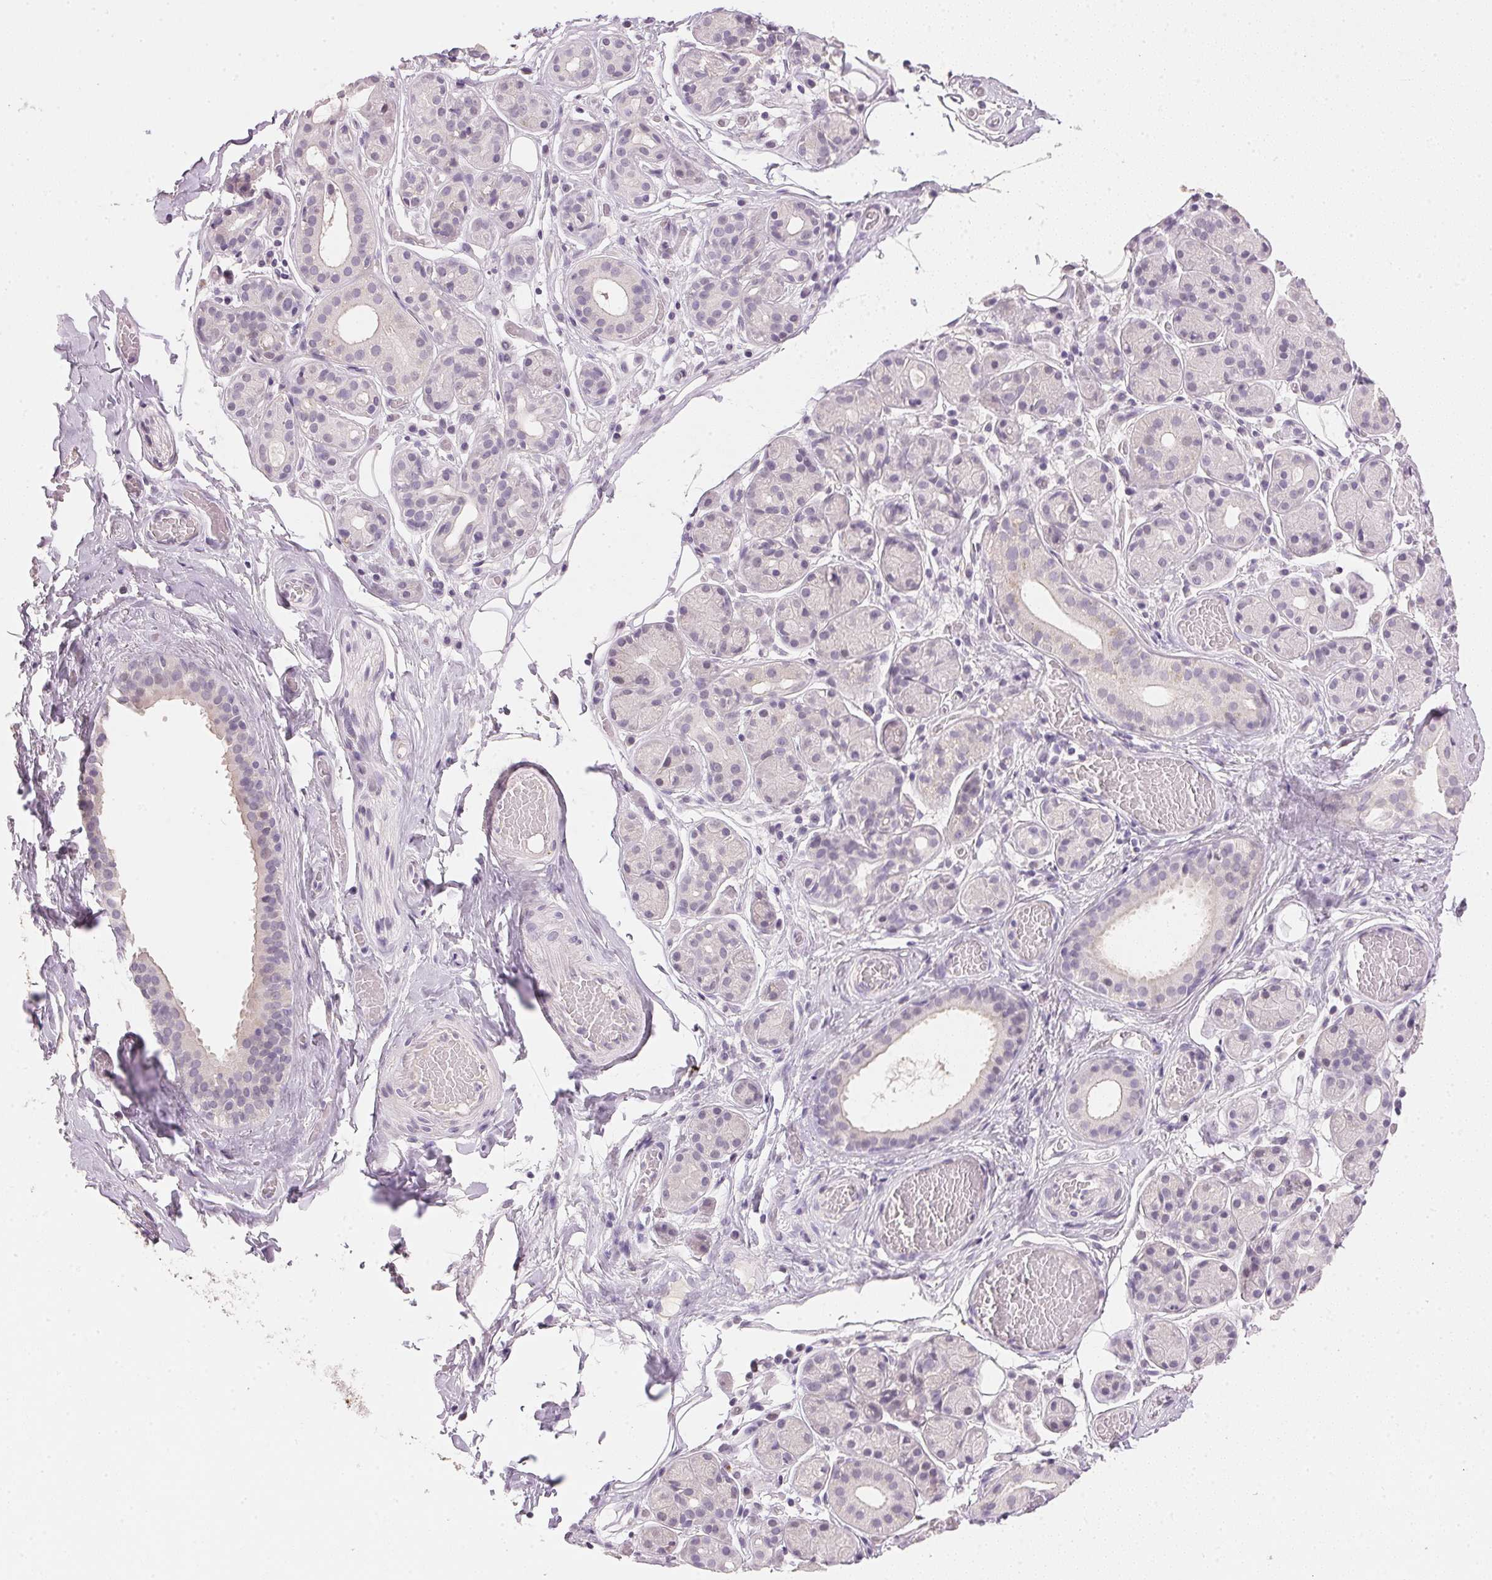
{"staining": {"intensity": "negative", "quantity": "none", "location": "none"}, "tissue": "salivary gland", "cell_type": "Glandular cells", "image_type": "normal", "snomed": [{"axis": "morphology", "description": "Normal tissue, NOS"}, {"axis": "topography", "description": "Salivary gland"}, {"axis": "topography", "description": "Peripheral nerve tissue"}], "caption": "Glandular cells show no significant positivity in unremarkable salivary gland.", "gene": "IGFBP1", "patient": {"sex": "male", "age": 71}}